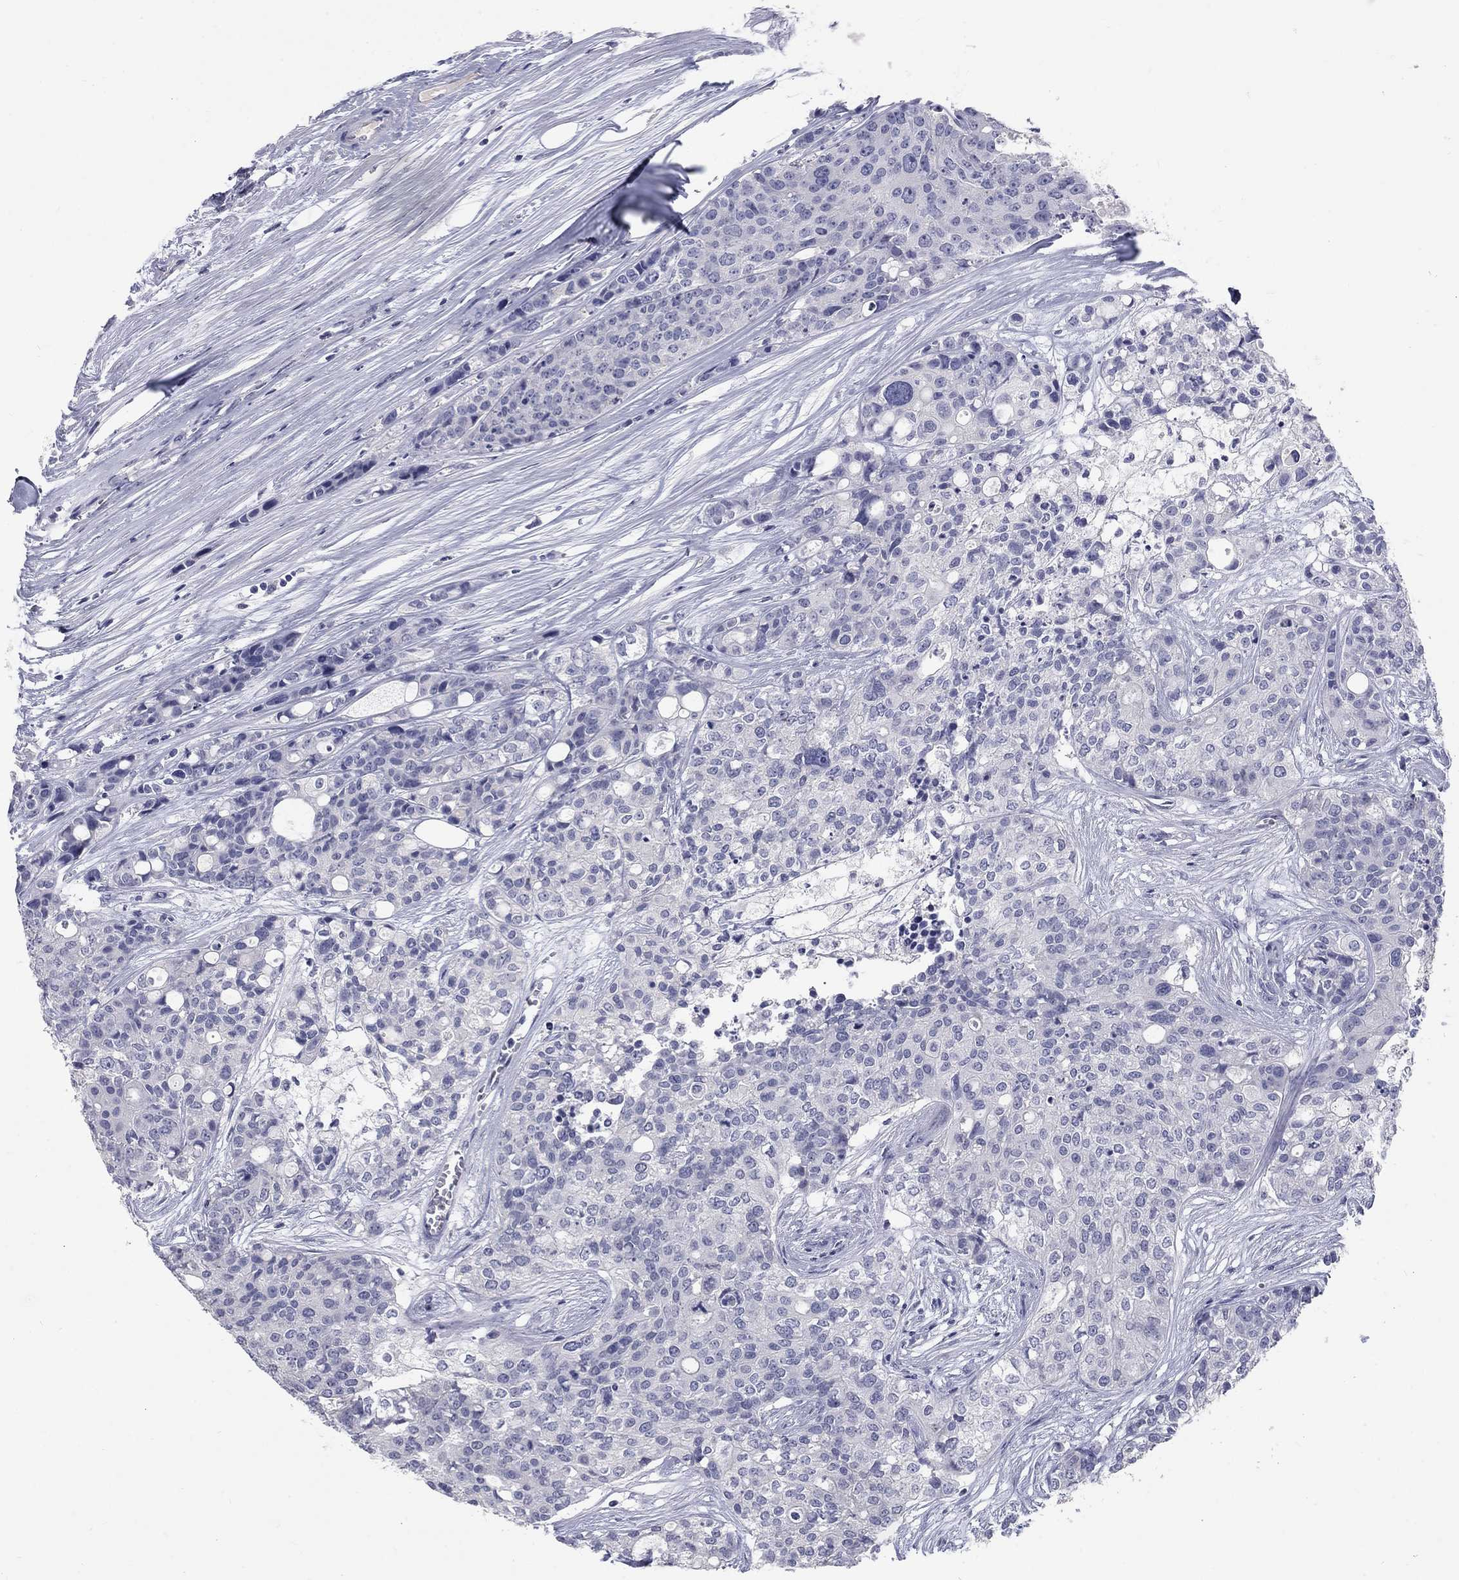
{"staining": {"intensity": "negative", "quantity": "none", "location": "none"}, "tissue": "carcinoid", "cell_type": "Tumor cells", "image_type": "cancer", "snomed": [{"axis": "morphology", "description": "Carcinoid, malignant, NOS"}, {"axis": "topography", "description": "Colon"}], "caption": "High magnification brightfield microscopy of carcinoid stained with DAB (3,3'-diaminobenzidine) (brown) and counterstained with hematoxylin (blue): tumor cells show no significant expression. Nuclei are stained in blue.", "gene": "PTH1R", "patient": {"sex": "male", "age": 81}}